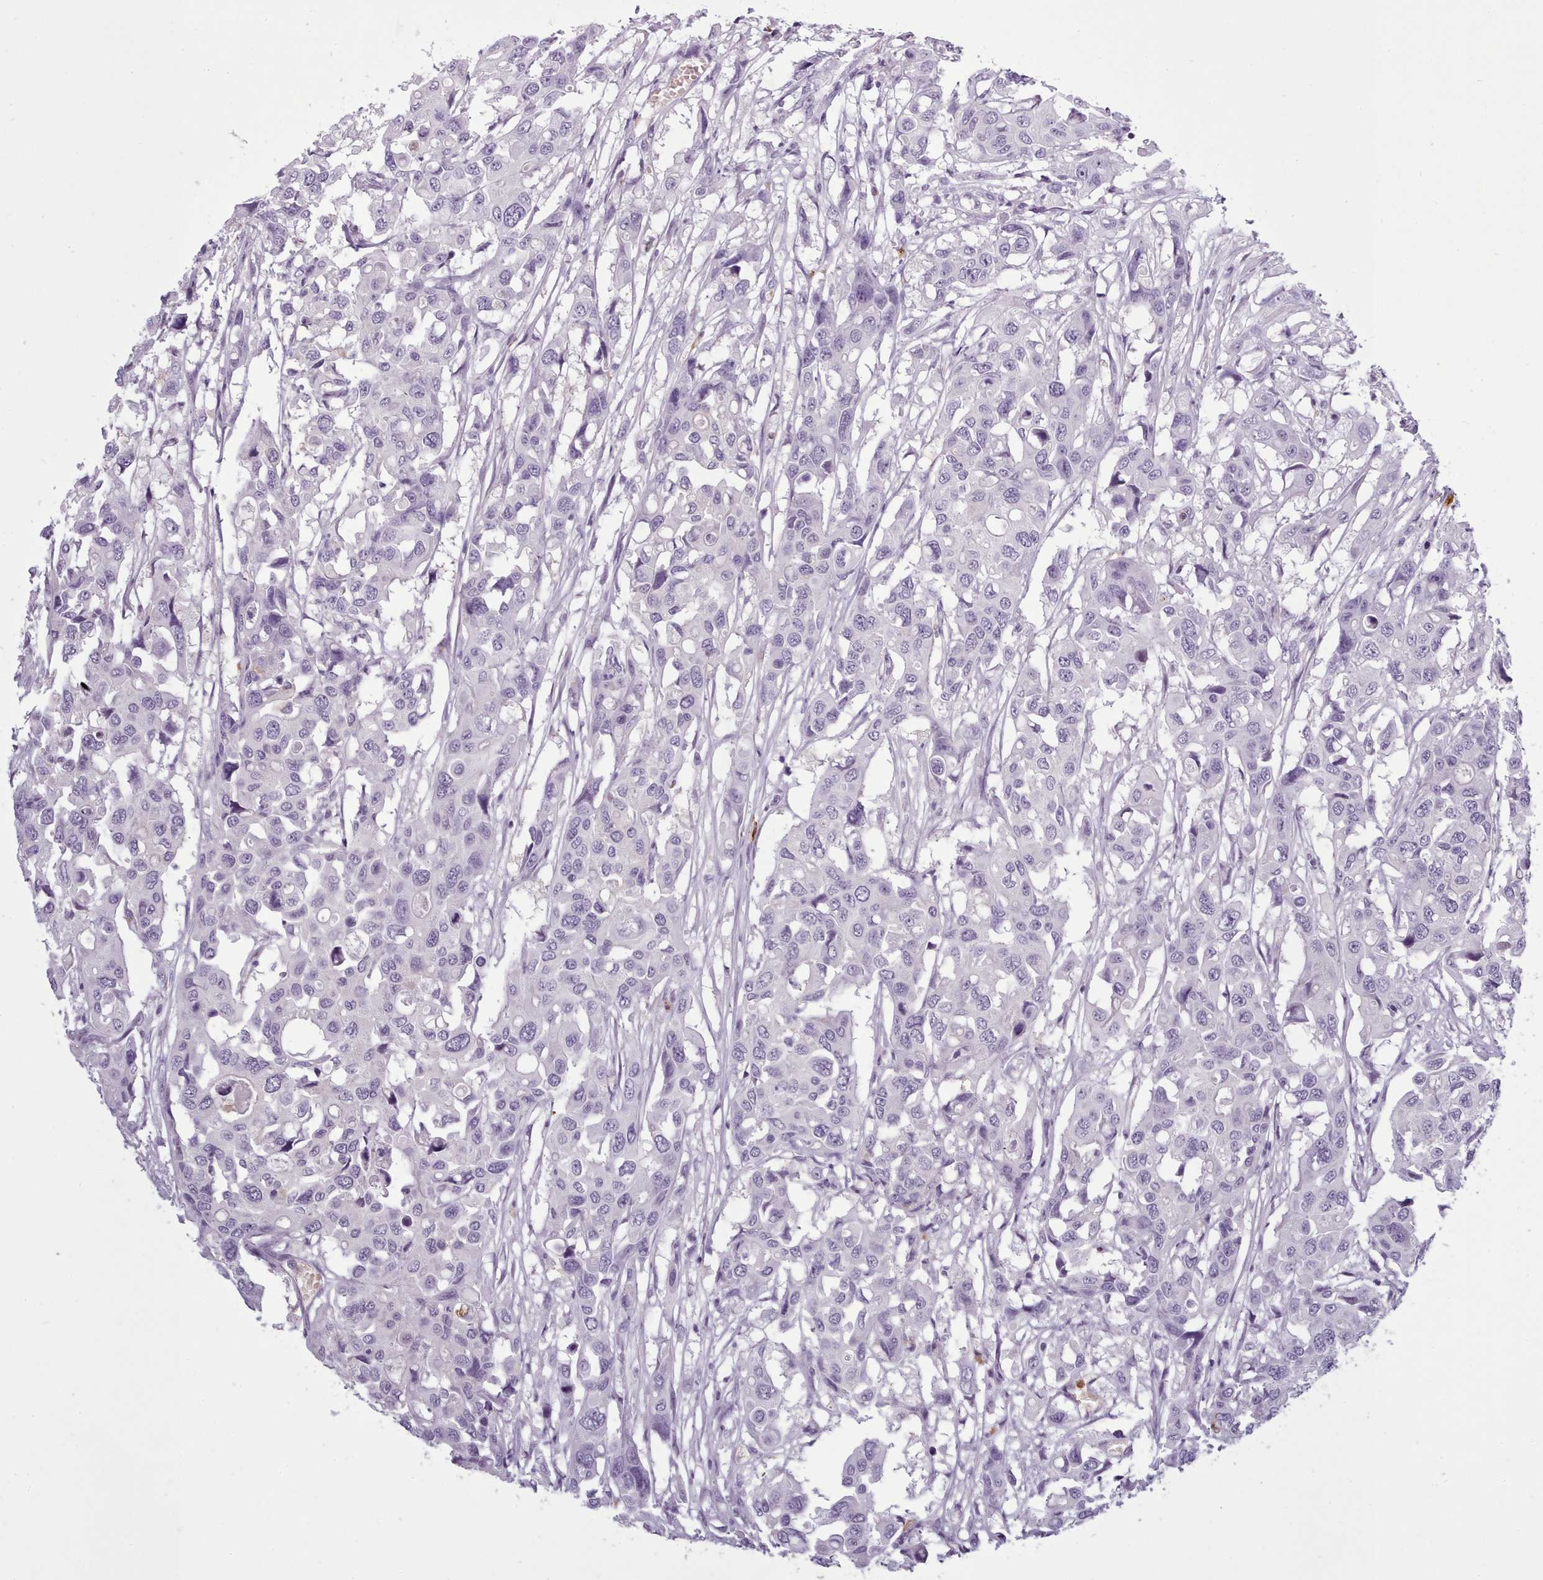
{"staining": {"intensity": "negative", "quantity": "none", "location": "none"}, "tissue": "colorectal cancer", "cell_type": "Tumor cells", "image_type": "cancer", "snomed": [{"axis": "morphology", "description": "Adenocarcinoma, NOS"}, {"axis": "topography", "description": "Colon"}], "caption": "An IHC photomicrograph of colorectal cancer is shown. There is no staining in tumor cells of colorectal cancer.", "gene": "NDST2", "patient": {"sex": "male", "age": 77}}